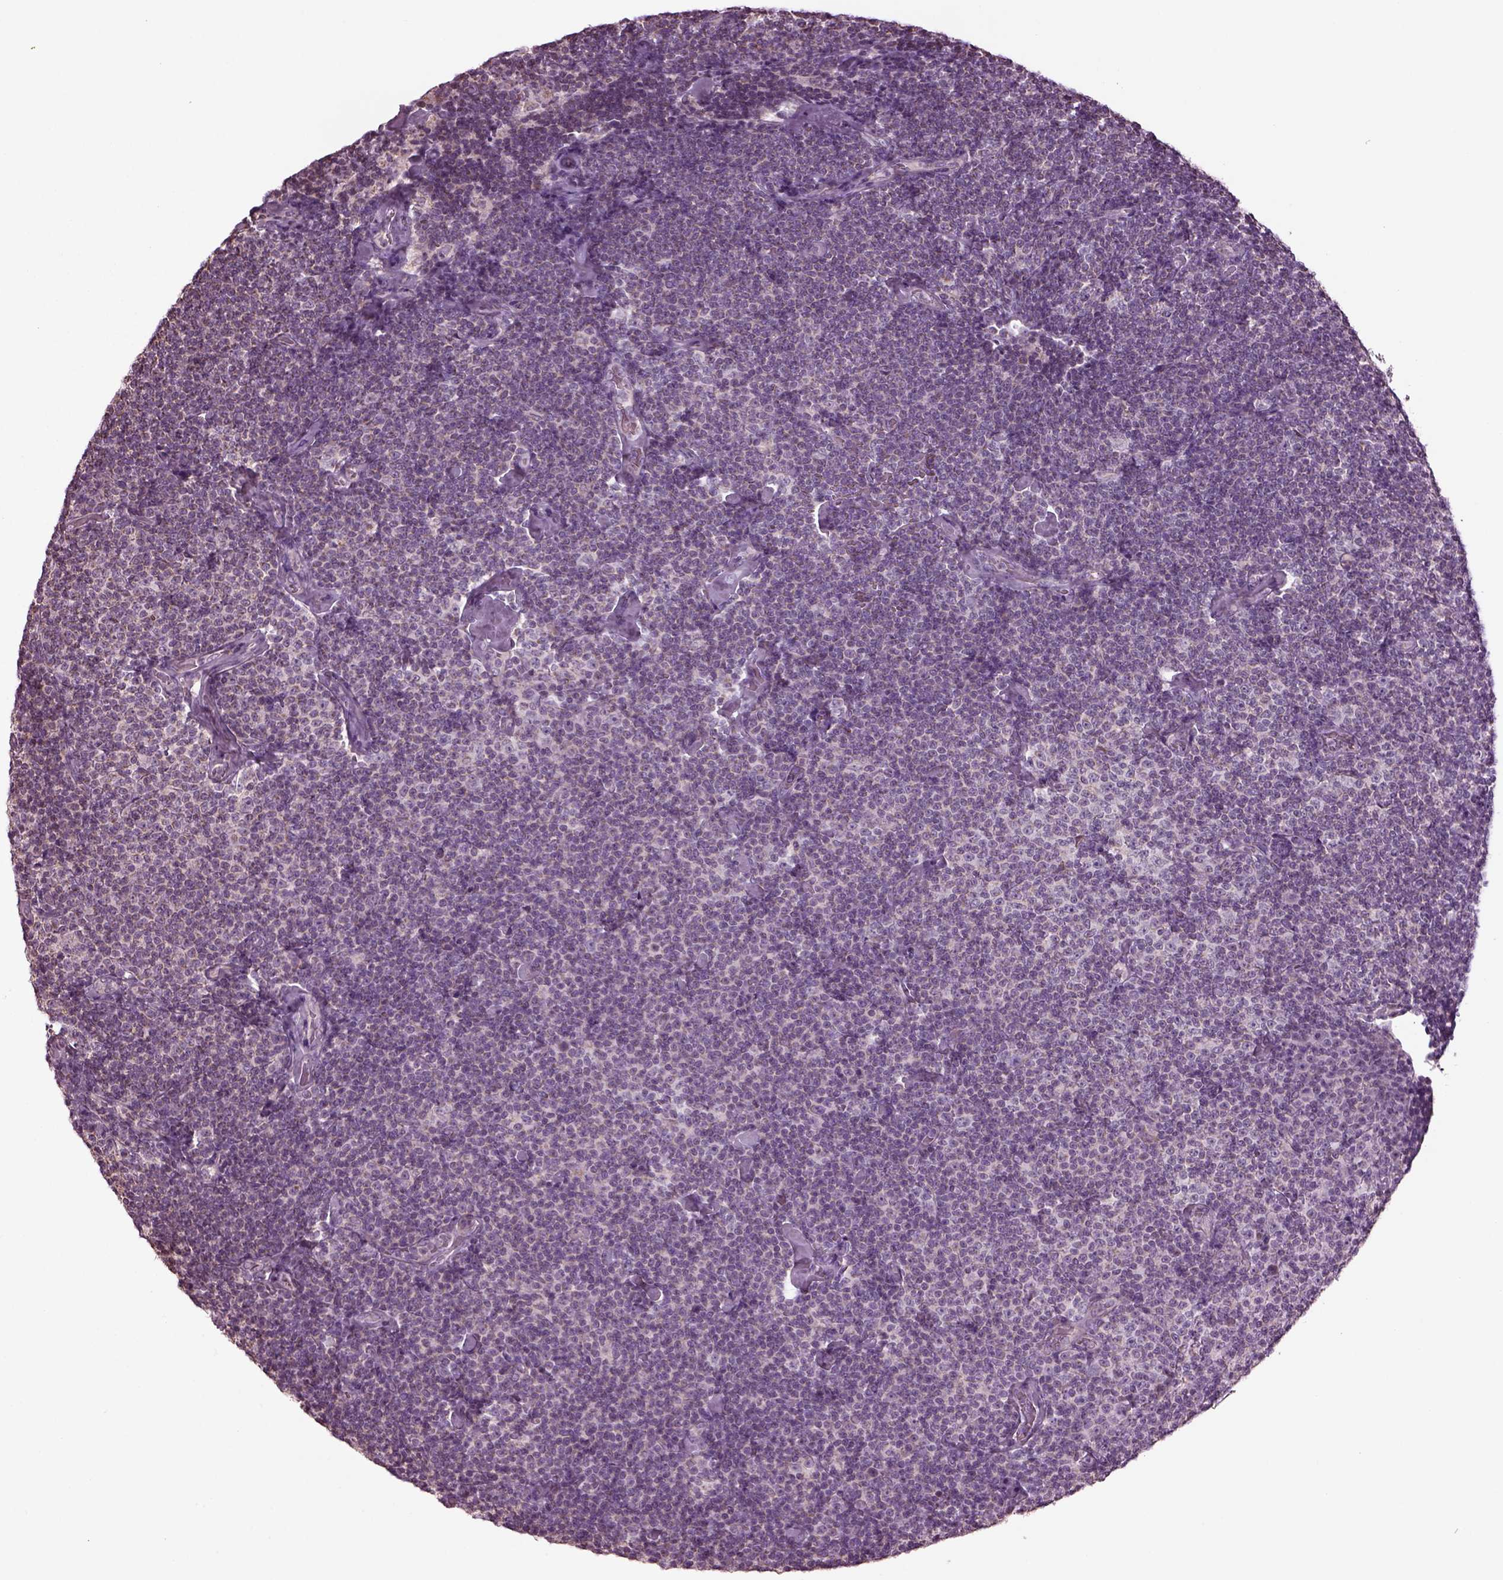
{"staining": {"intensity": "negative", "quantity": "none", "location": "none"}, "tissue": "lymphoma", "cell_type": "Tumor cells", "image_type": "cancer", "snomed": [{"axis": "morphology", "description": "Malignant lymphoma, non-Hodgkin's type, Low grade"}, {"axis": "topography", "description": "Lymph node"}], "caption": "Malignant lymphoma, non-Hodgkin's type (low-grade) stained for a protein using IHC reveals no expression tumor cells.", "gene": "SPATA7", "patient": {"sex": "male", "age": 81}}